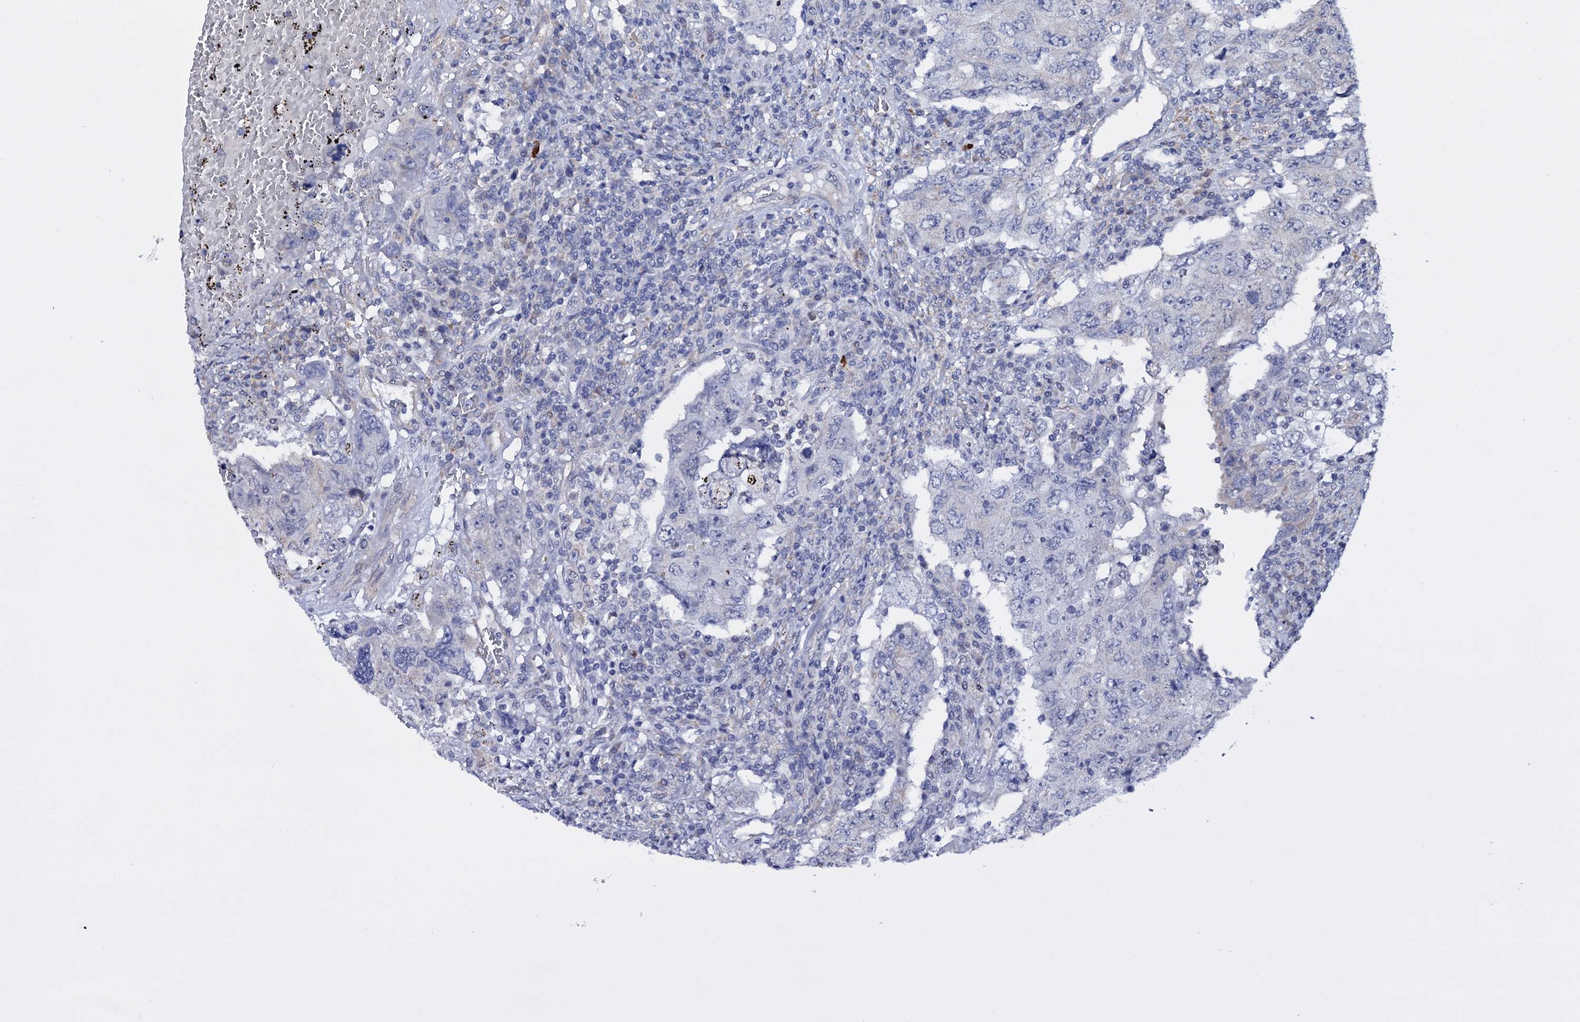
{"staining": {"intensity": "negative", "quantity": "none", "location": "none"}, "tissue": "testis cancer", "cell_type": "Tumor cells", "image_type": "cancer", "snomed": [{"axis": "morphology", "description": "Carcinoma, Embryonal, NOS"}, {"axis": "topography", "description": "Testis"}], "caption": "Testis cancer was stained to show a protein in brown. There is no significant staining in tumor cells. (Immunohistochemistry (ihc), brightfield microscopy, high magnification).", "gene": "GAREM1", "patient": {"sex": "male", "age": 26}}